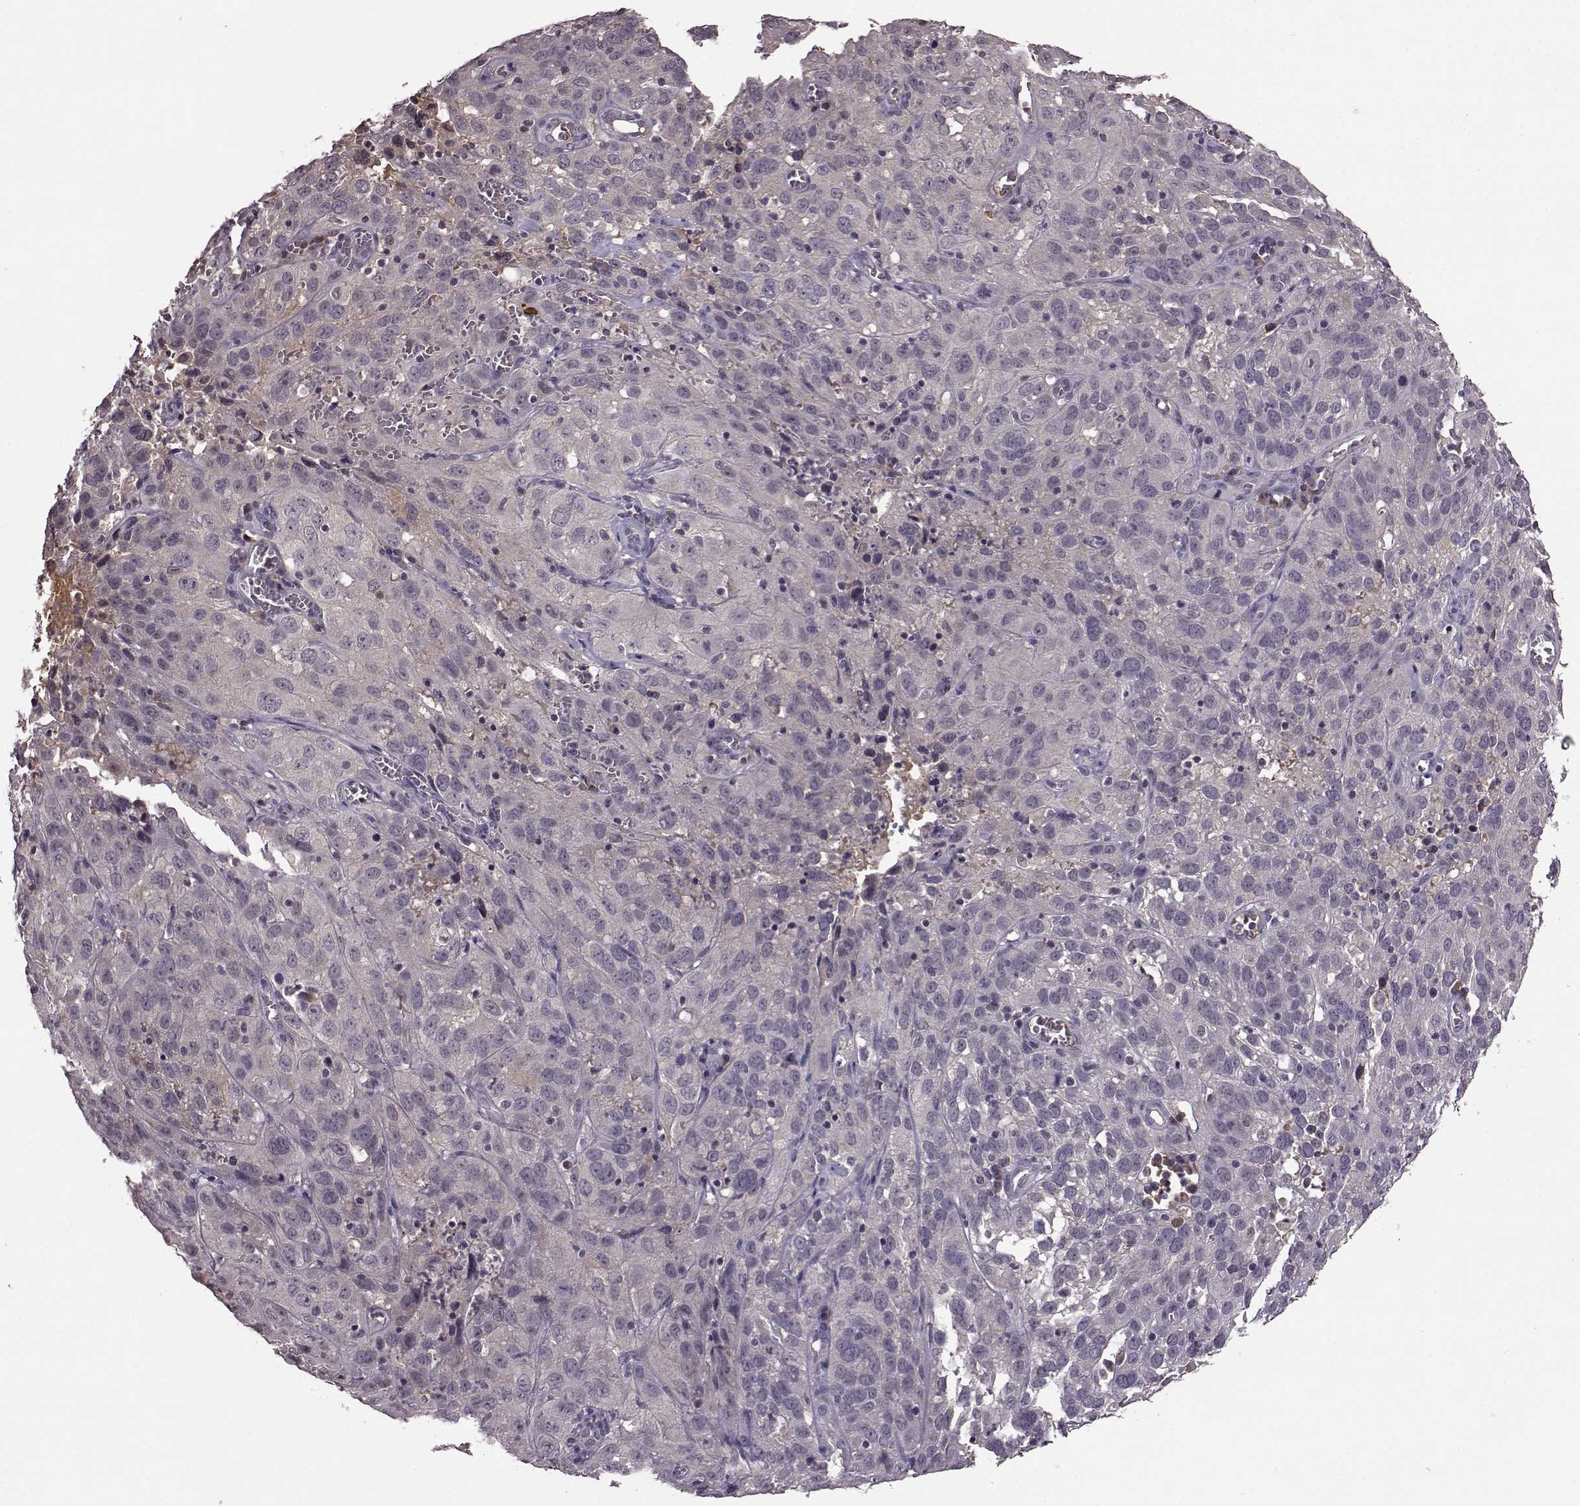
{"staining": {"intensity": "negative", "quantity": "none", "location": "none"}, "tissue": "cervical cancer", "cell_type": "Tumor cells", "image_type": "cancer", "snomed": [{"axis": "morphology", "description": "Squamous cell carcinoma, NOS"}, {"axis": "topography", "description": "Cervix"}], "caption": "Tumor cells show no significant protein staining in squamous cell carcinoma (cervical).", "gene": "NRL", "patient": {"sex": "female", "age": 32}}